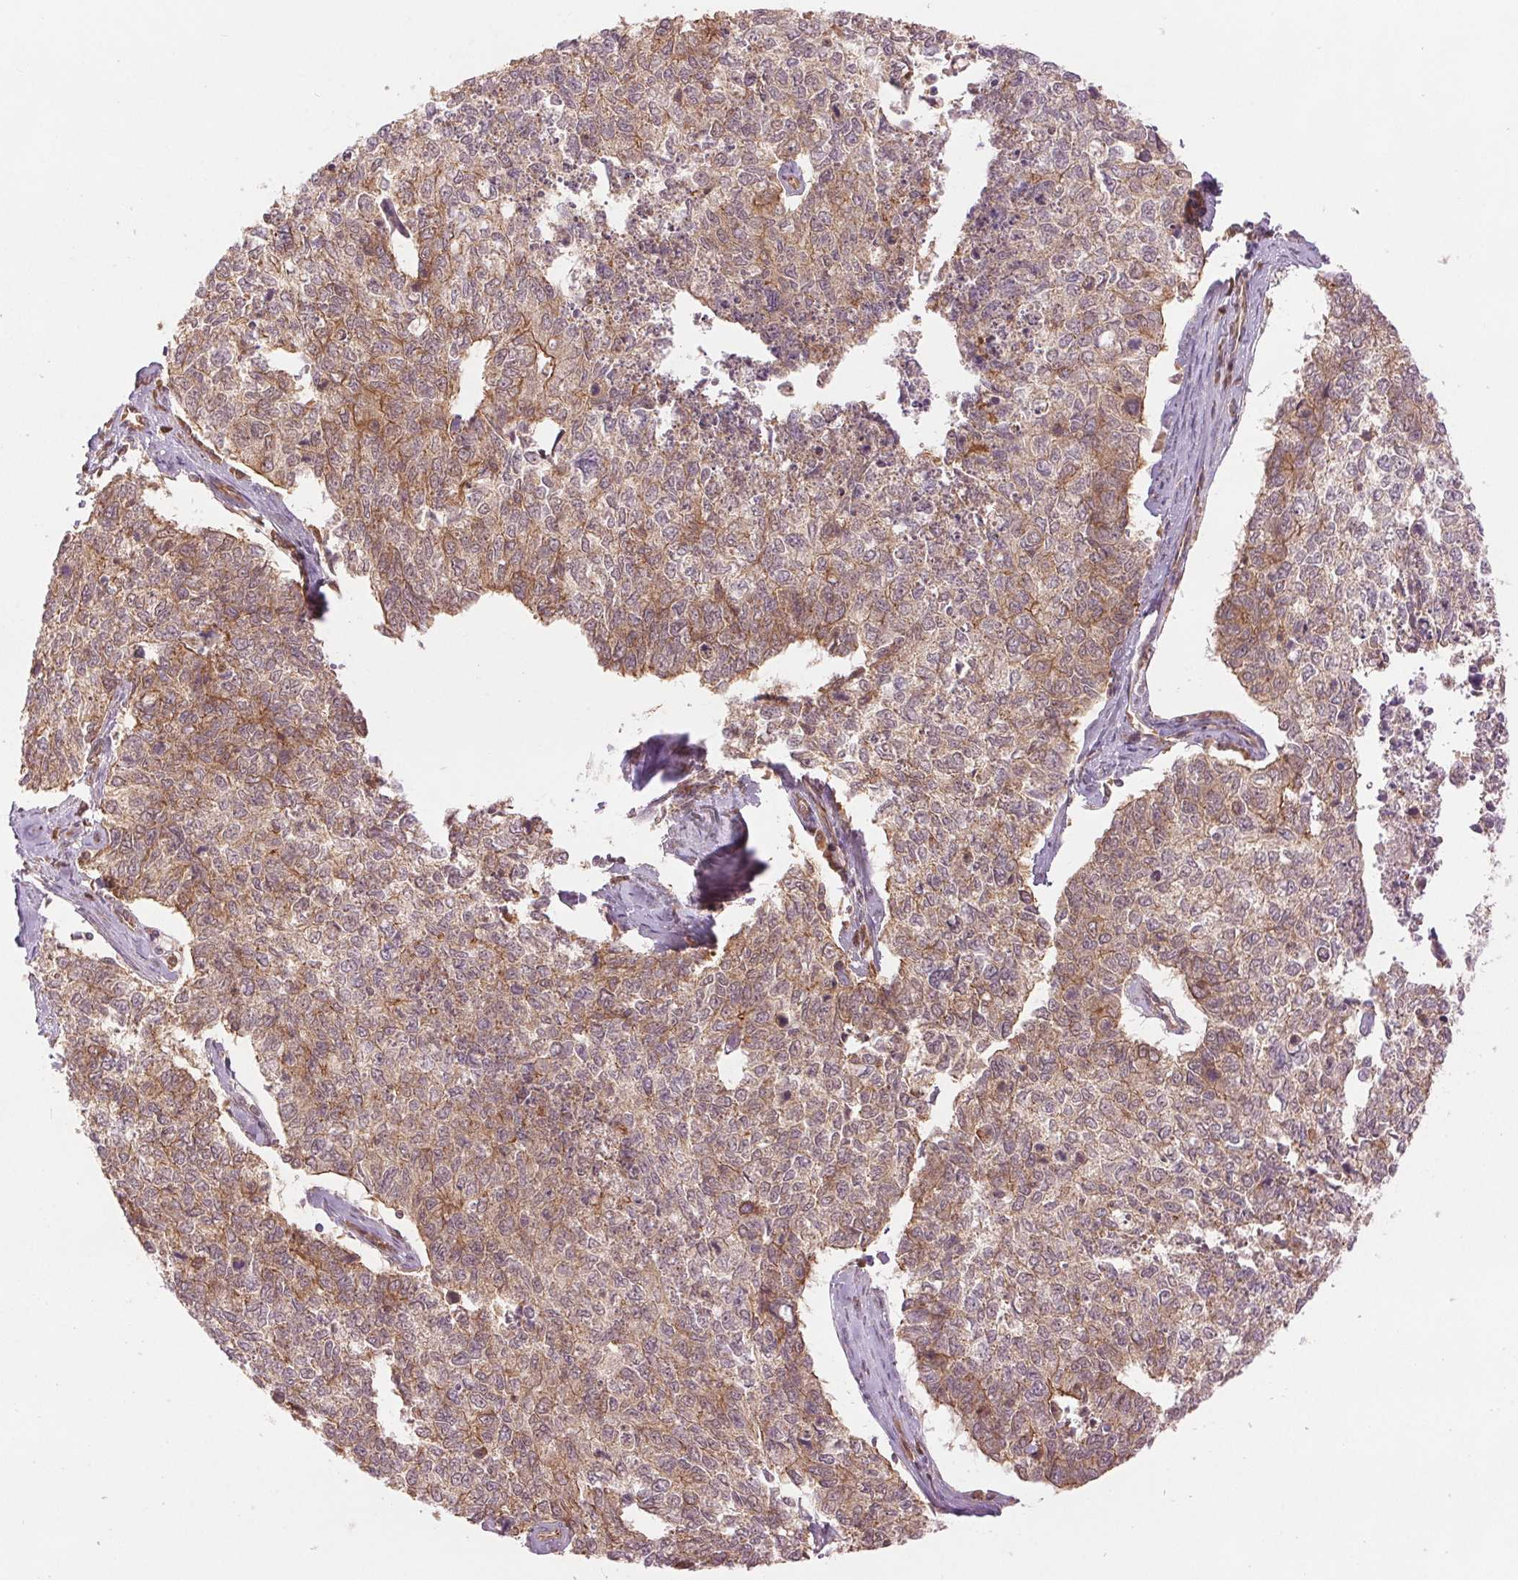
{"staining": {"intensity": "moderate", "quantity": ">75%", "location": "cytoplasmic/membranous"}, "tissue": "cervical cancer", "cell_type": "Tumor cells", "image_type": "cancer", "snomed": [{"axis": "morphology", "description": "Adenocarcinoma, NOS"}, {"axis": "topography", "description": "Cervix"}], "caption": "Cervical cancer (adenocarcinoma) stained with a brown dye shows moderate cytoplasmic/membranous positive expression in about >75% of tumor cells.", "gene": "STARD7", "patient": {"sex": "female", "age": 63}}